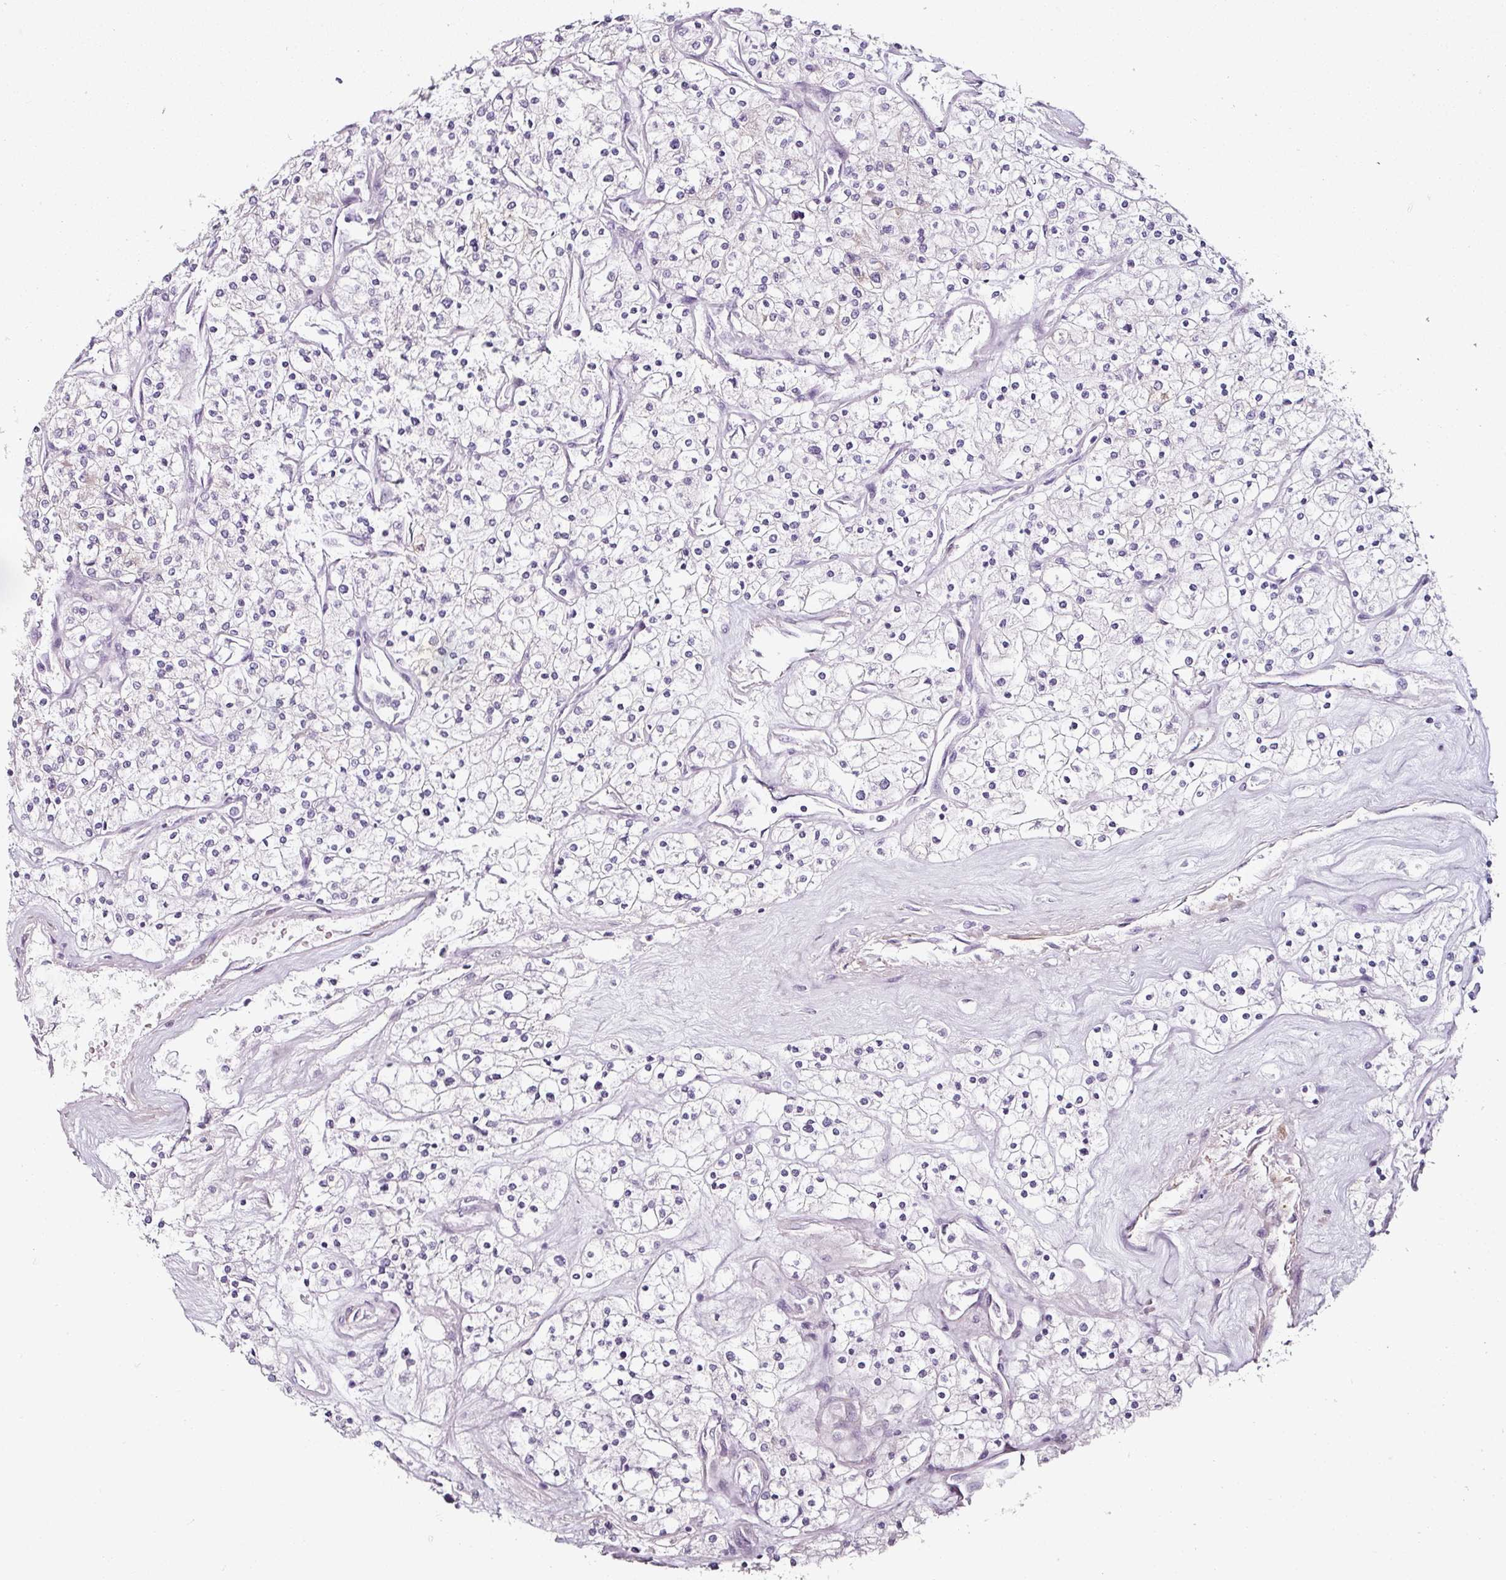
{"staining": {"intensity": "negative", "quantity": "none", "location": "none"}, "tissue": "renal cancer", "cell_type": "Tumor cells", "image_type": "cancer", "snomed": [{"axis": "morphology", "description": "Adenocarcinoma, NOS"}, {"axis": "topography", "description": "Kidney"}], "caption": "Renal cancer stained for a protein using IHC exhibits no expression tumor cells.", "gene": "CAP2", "patient": {"sex": "male", "age": 80}}